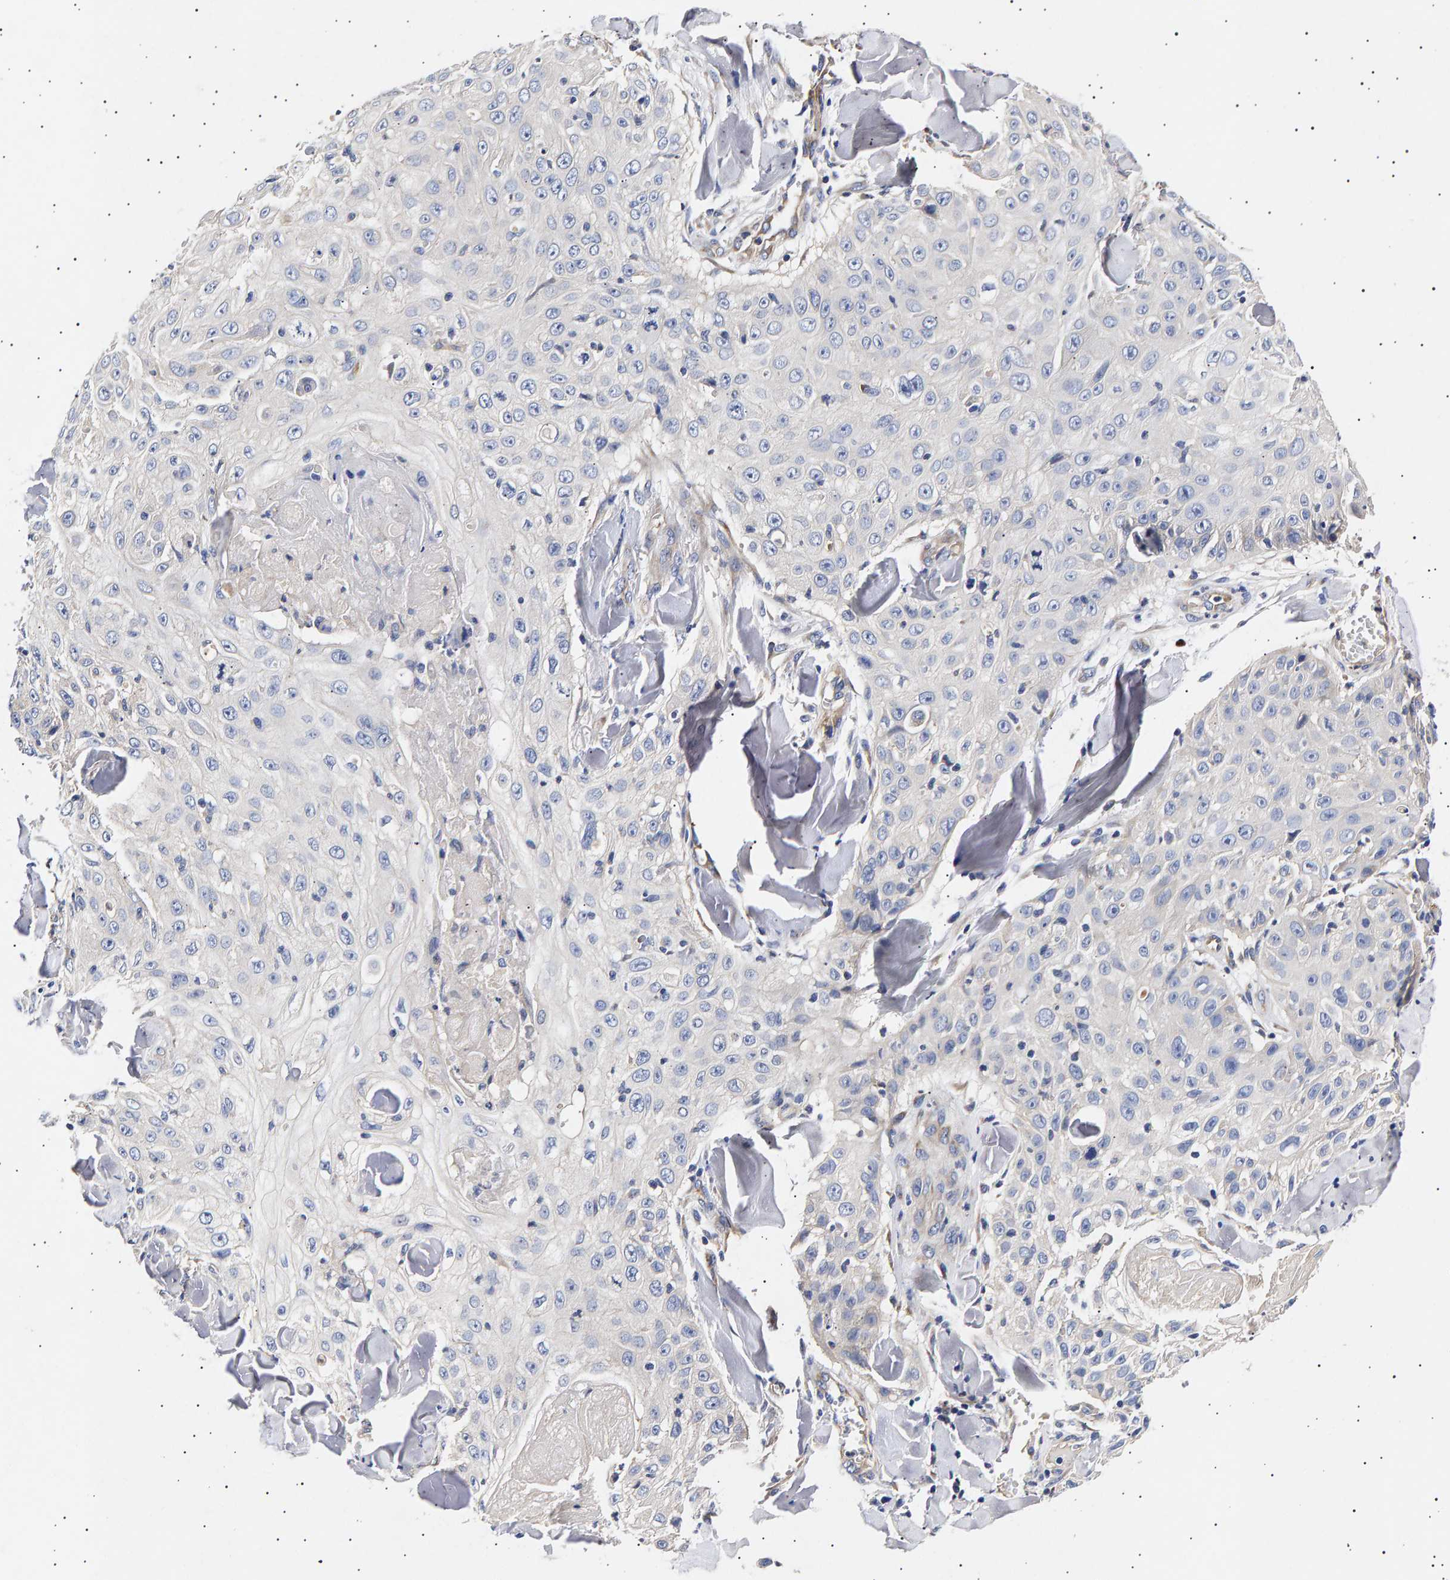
{"staining": {"intensity": "negative", "quantity": "none", "location": "none"}, "tissue": "skin cancer", "cell_type": "Tumor cells", "image_type": "cancer", "snomed": [{"axis": "morphology", "description": "Squamous cell carcinoma, NOS"}, {"axis": "topography", "description": "Skin"}], "caption": "The IHC image has no significant expression in tumor cells of skin squamous cell carcinoma tissue.", "gene": "ANKRD40", "patient": {"sex": "male", "age": 86}}